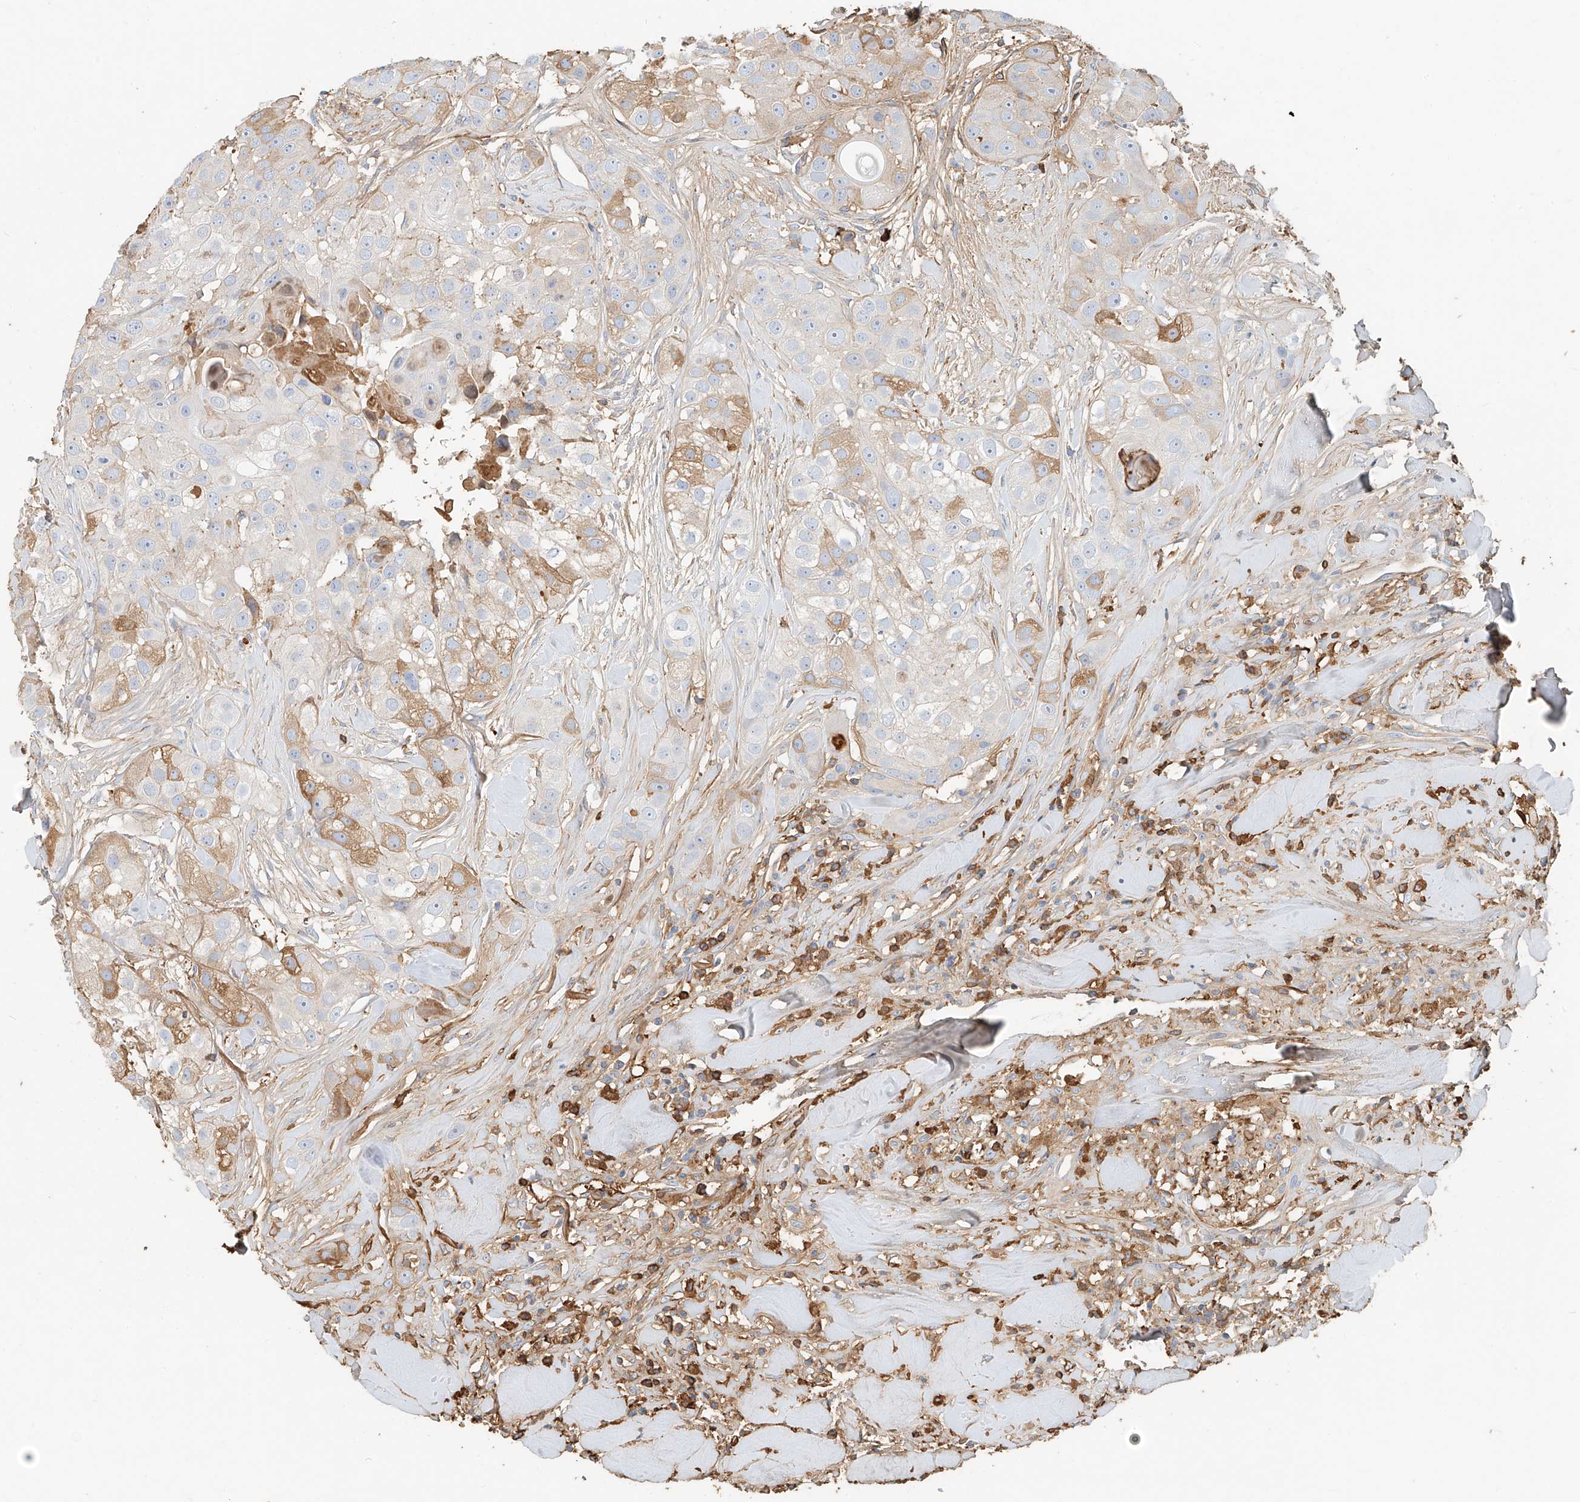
{"staining": {"intensity": "moderate", "quantity": "<25%", "location": "cytoplasmic/membranous"}, "tissue": "head and neck cancer", "cell_type": "Tumor cells", "image_type": "cancer", "snomed": [{"axis": "morphology", "description": "Normal tissue, NOS"}, {"axis": "morphology", "description": "Squamous cell carcinoma, NOS"}, {"axis": "topography", "description": "Skeletal muscle"}, {"axis": "topography", "description": "Head-Neck"}], "caption": "High-power microscopy captured an IHC image of head and neck cancer, revealing moderate cytoplasmic/membranous expression in about <25% of tumor cells.", "gene": "ZFP30", "patient": {"sex": "male", "age": 51}}